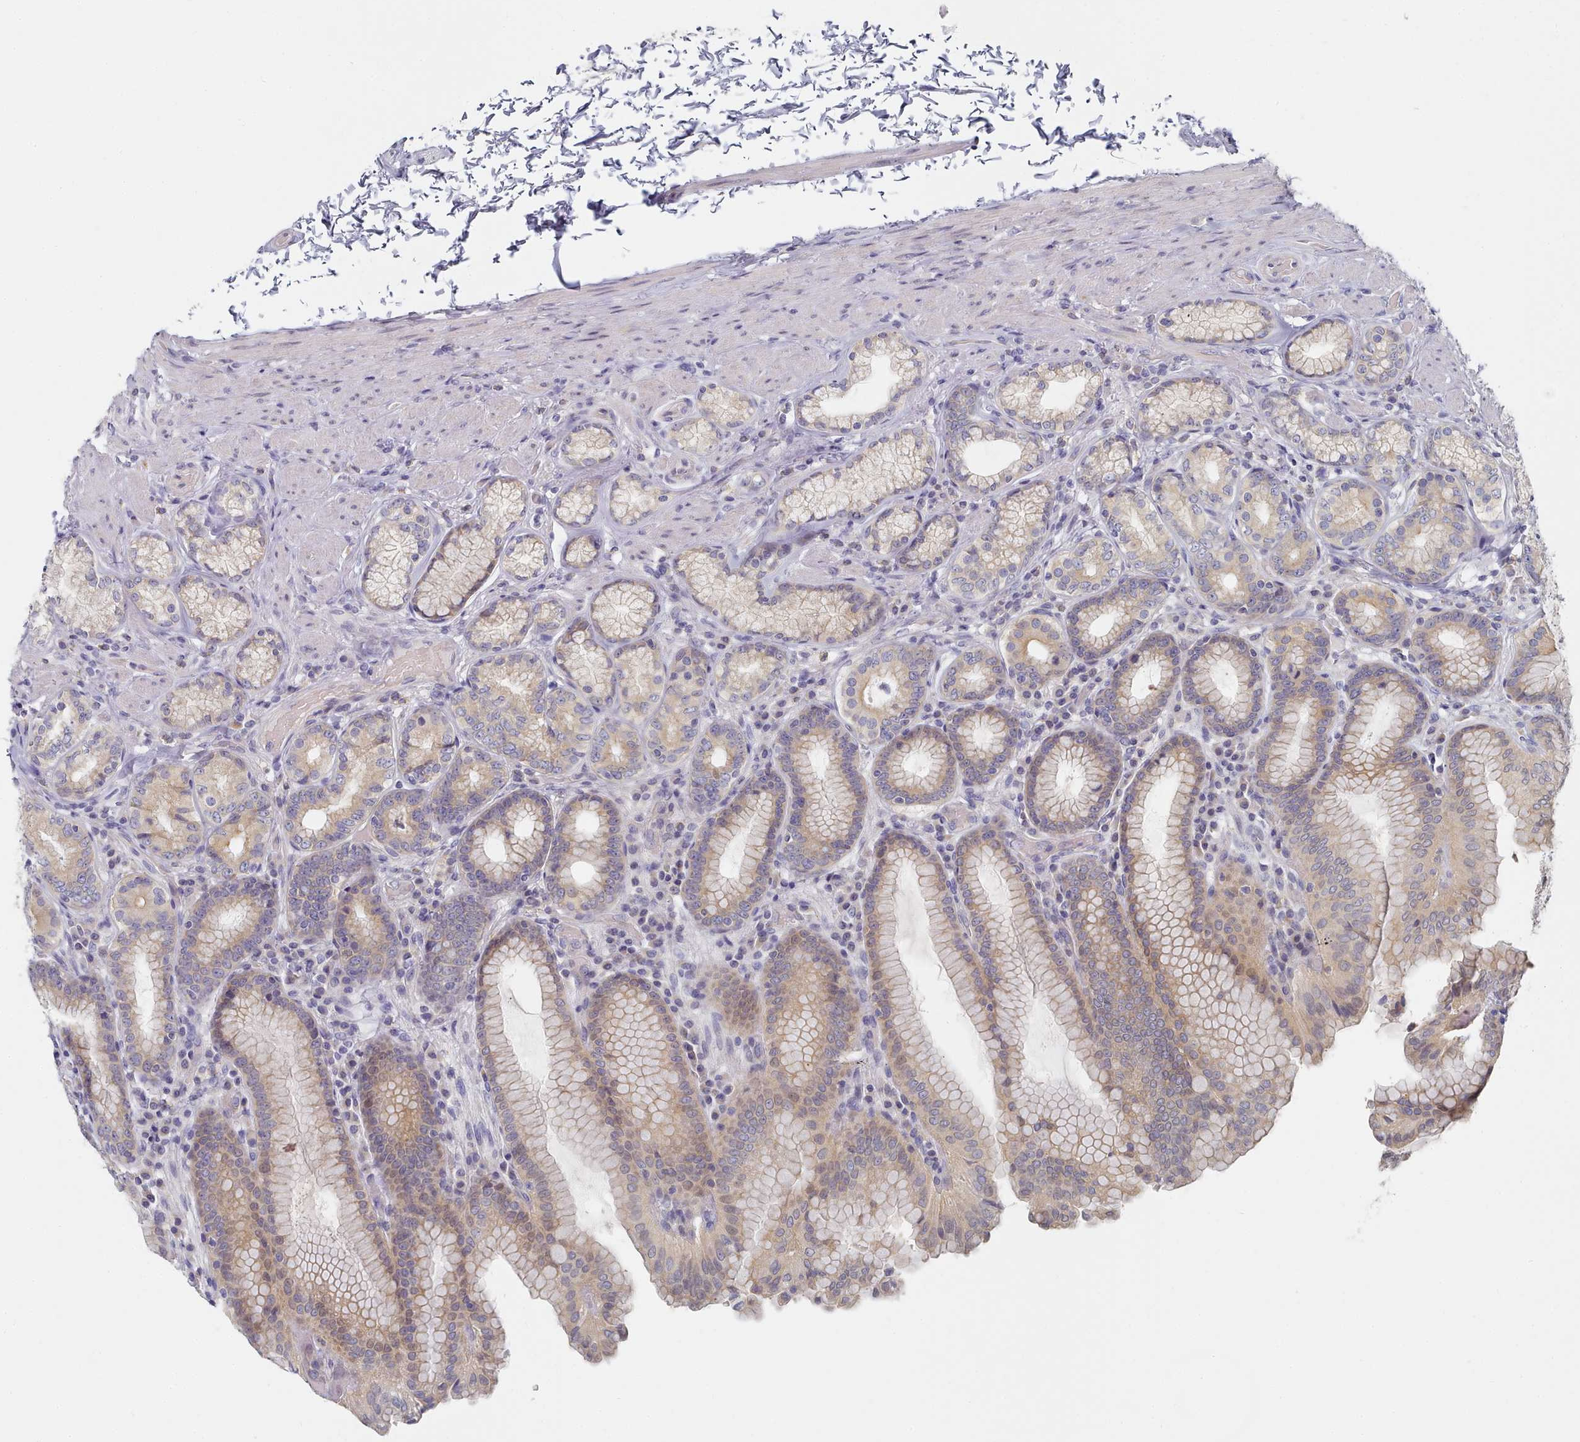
{"staining": {"intensity": "moderate", "quantity": ">75%", "location": "cytoplasmic/membranous"}, "tissue": "stomach", "cell_type": "Glandular cells", "image_type": "normal", "snomed": [{"axis": "morphology", "description": "Normal tissue, NOS"}, {"axis": "topography", "description": "Stomach, upper"}, {"axis": "topography", "description": "Stomach, lower"}], "caption": "Protein staining by immunohistochemistry demonstrates moderate cytoplasmic/membranous staining in approximately >75% of glandular cells in benign stomach. (Stains: DAB (3,3'-diaminobenzidine) in brown, nuclei in blue, Microscopy: brightfield microscopy at high magnification).", "gene": "TYW1B", "patient": {"sex": "female", "age": 76}}